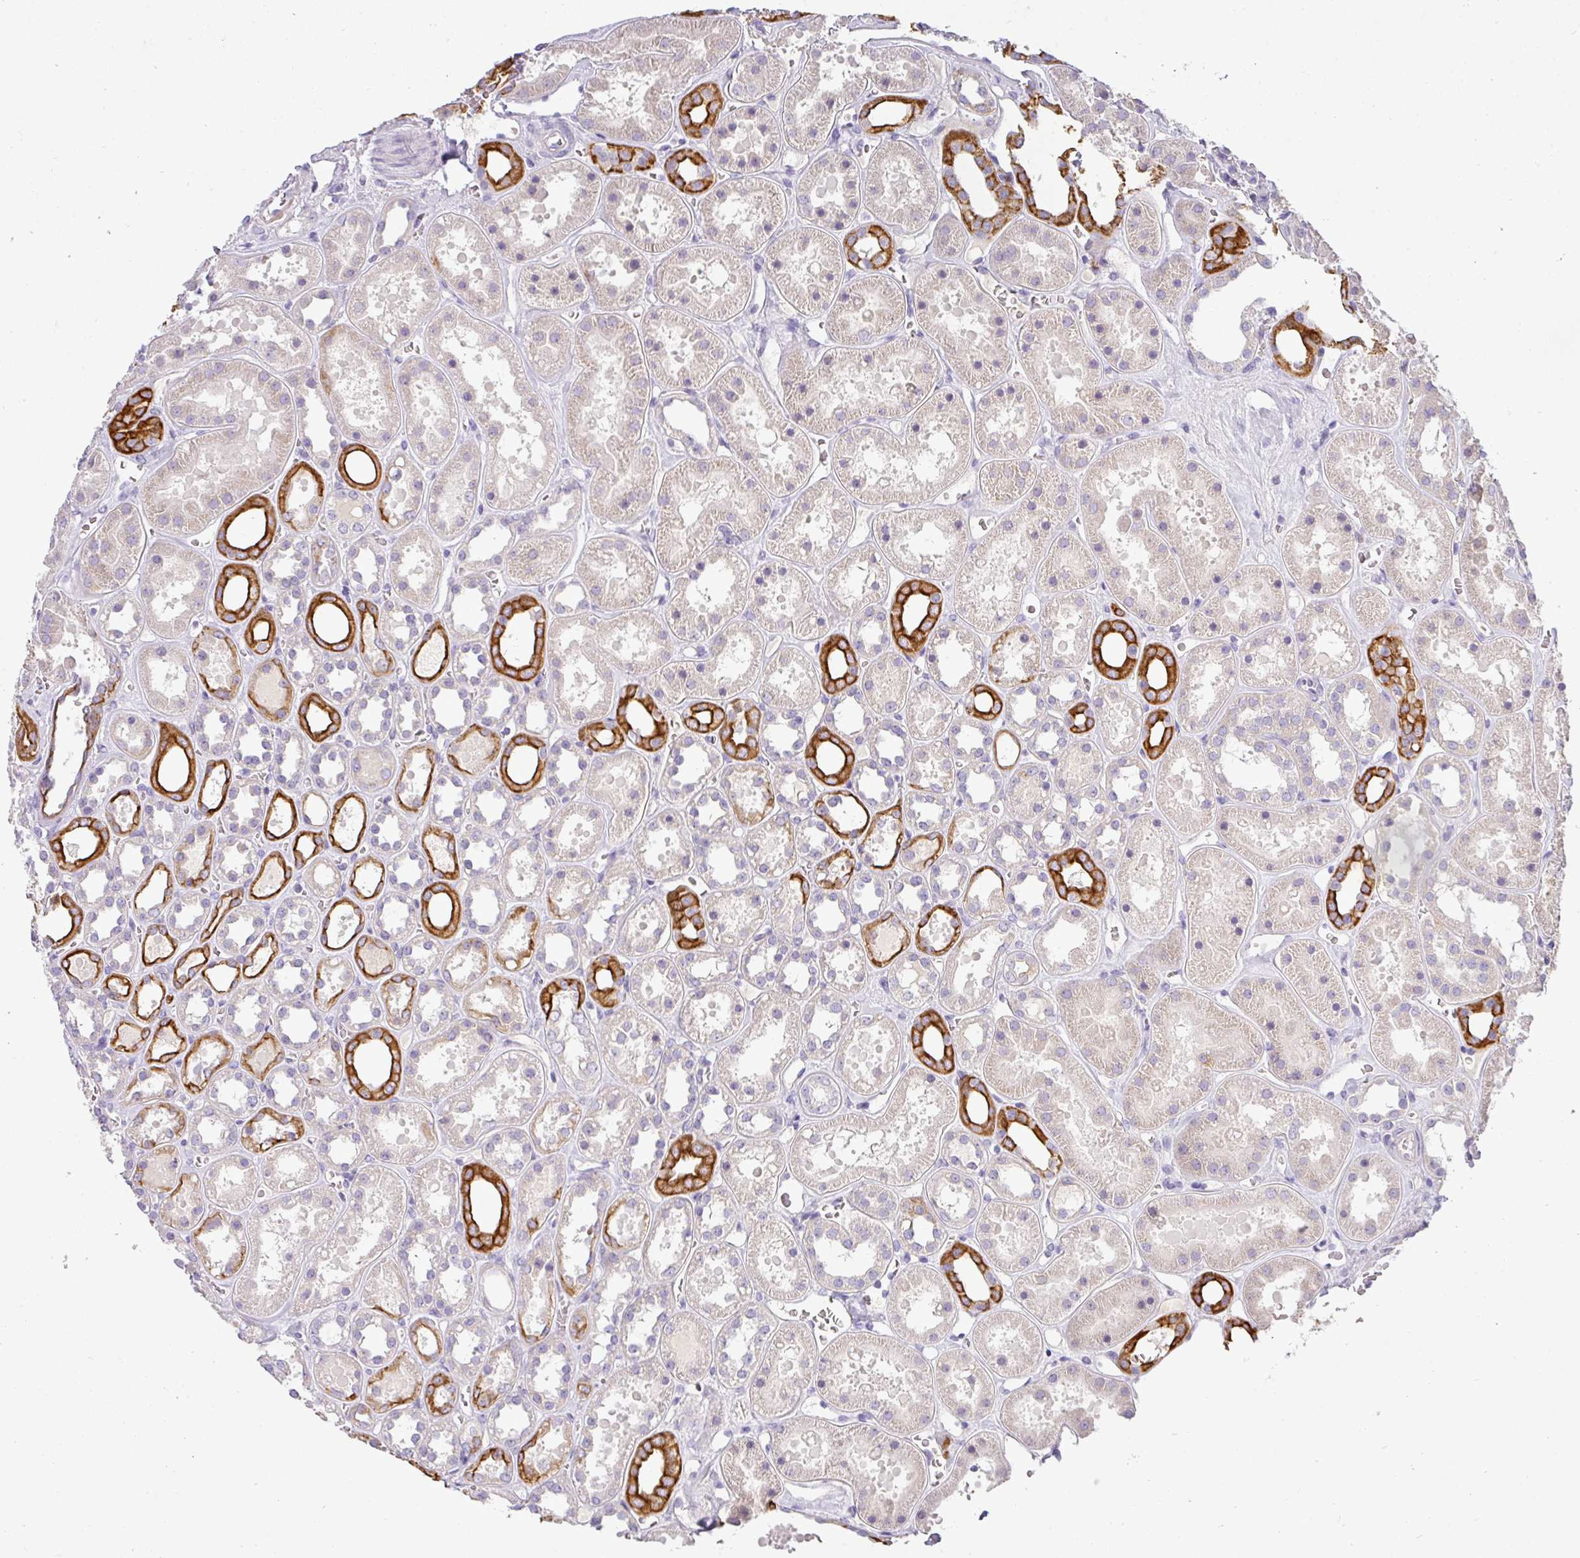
{"staining": {"intensity": "negative", "quantity": "none", "location": "none"}, "tissue": "kidney", "cell_type": "Cells in glomeruli", "image_type": "normal", "snomed": [{"axis": "morphology", "description": "Normal tissue, NOS"}, {"axis": "topography", "description": "Kidney"}], "caption": "An IHC image of unremarkable kidney is shown. There is no staining in cells in glomeruli of kidney.", "gene": "ASXL3", "patient": {"sex": "female", "age": 41}}